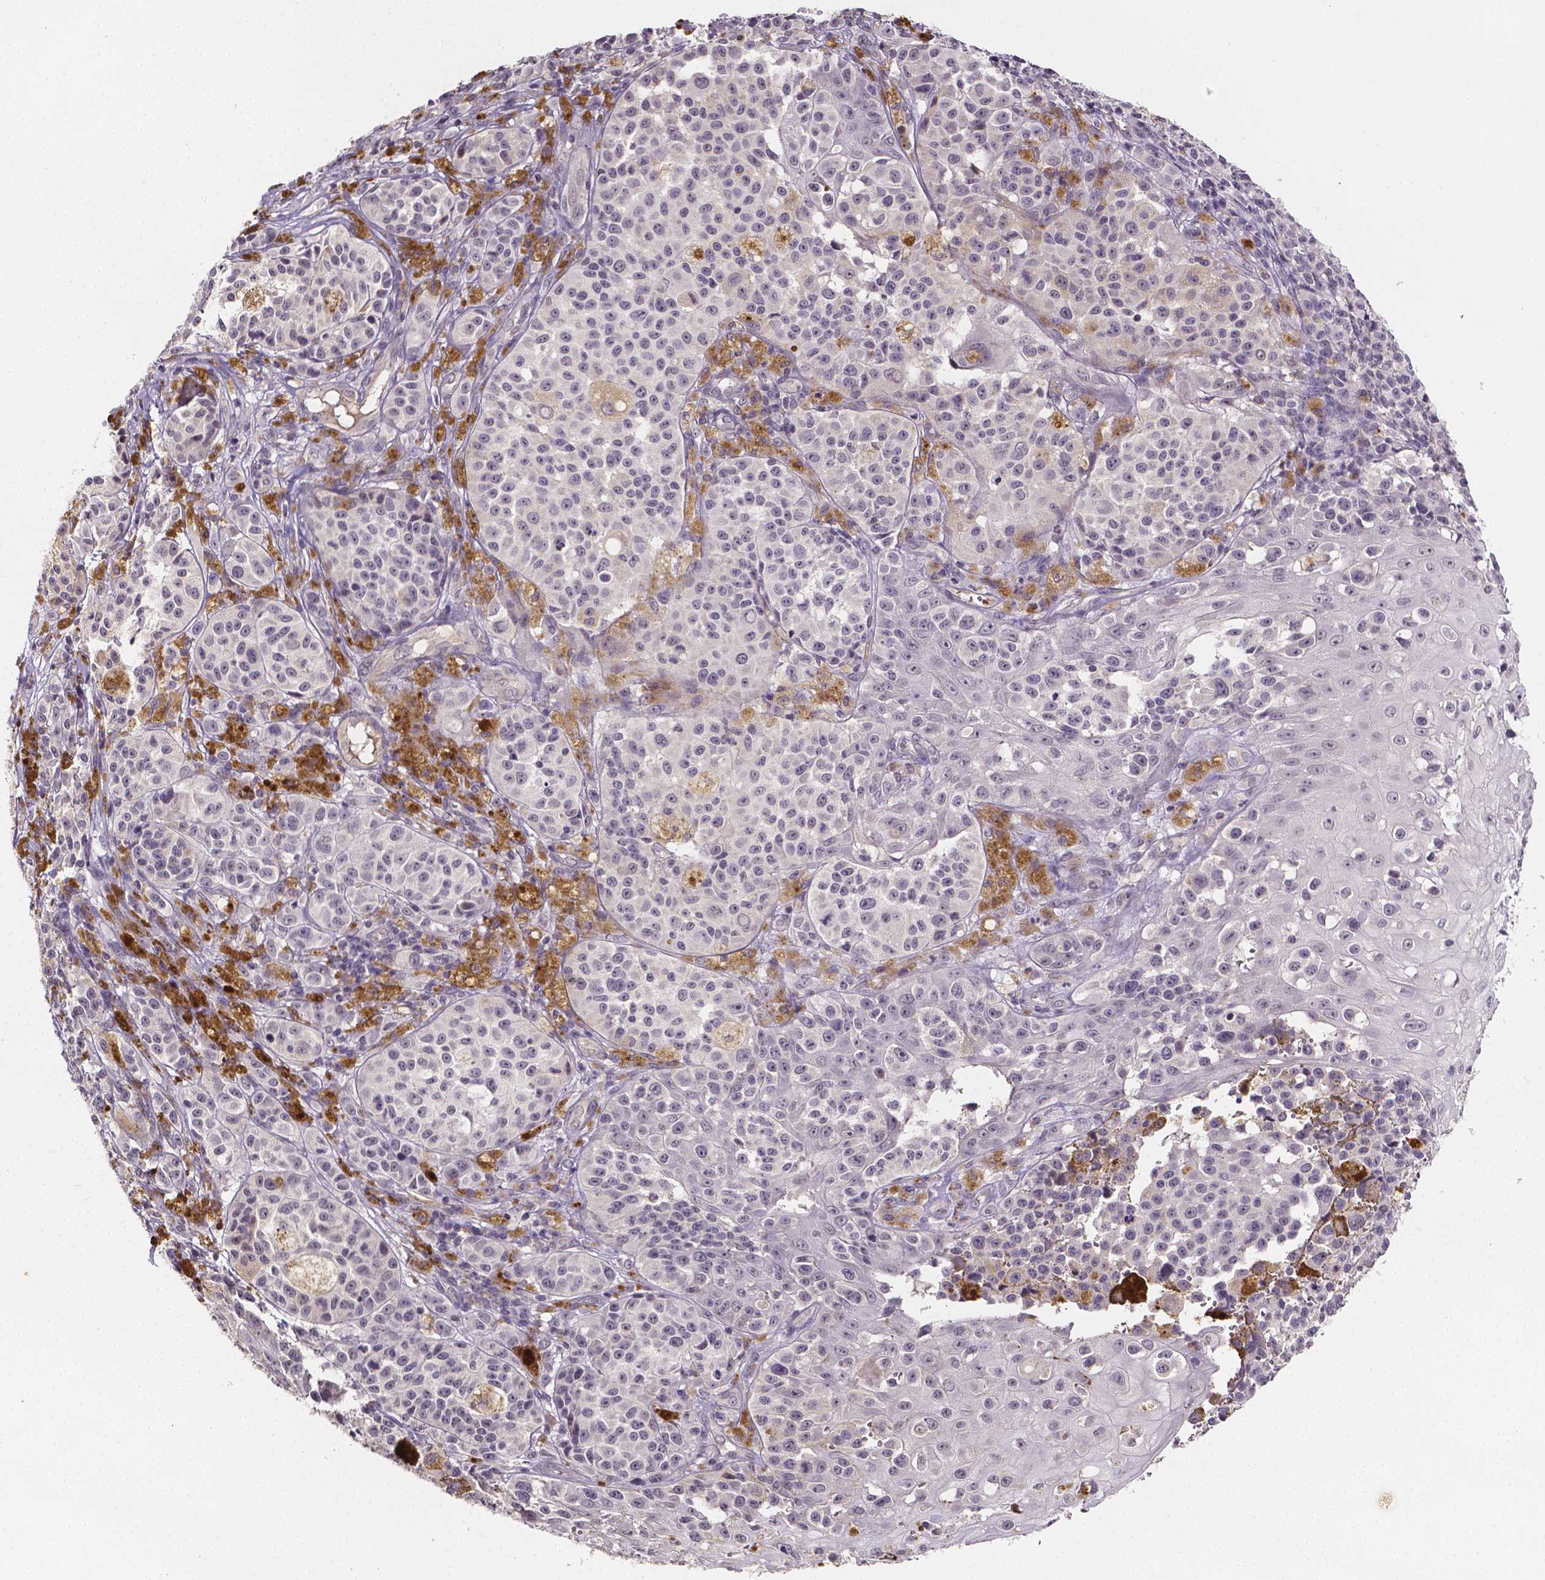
{"staining": {"intensity": "negative", "quantity": "none", "location": "none"}, "tissue": "melanoma", "cell_type": "Tumor cells", "image_type": "cancer", "snomed": [{"axis": "morphology", "description": "Malignant melanoma, NOS"}, {"axis": "topography", "description": "Skin"}], "caption": "Tumor cells show no significant protein expression in melanoma.", "gene": "NRGN", "patient": {"sex": "female", "age": 58}}